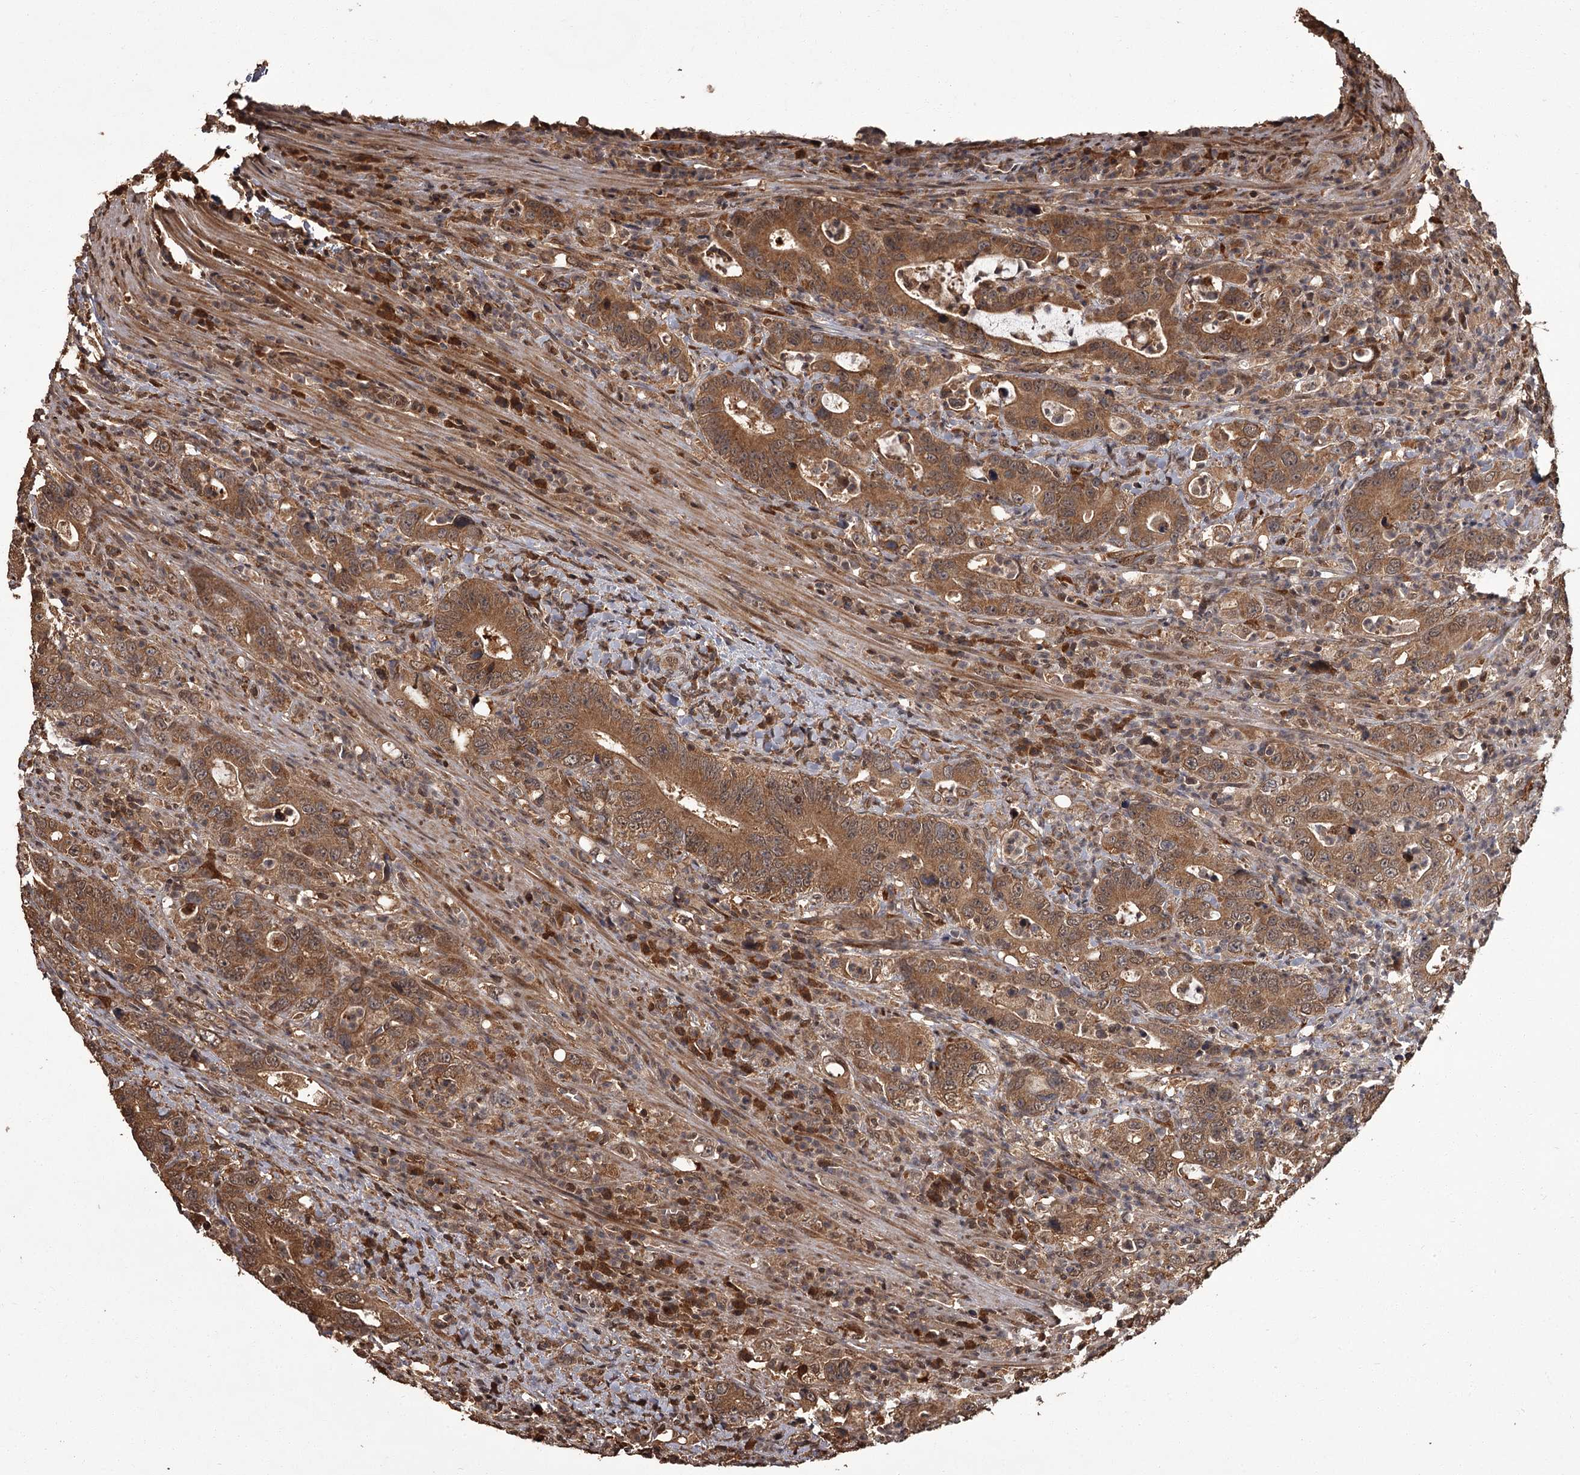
{"staining": {"intensity": "moderate", "quantity": ">75%", "location": "cytoplasmic/membranous"}, "tissue": "colorectal cancer", "cell_type": "Tumor cells", "image_type": "cancer", "snomed": [{"axis": "morphology", "description": "Adenocarcinoma, NOS"}, {"axis": "topography", "description": "Colon"}], "caption": "Human colorectal adenocarcinoma stained with a protein marker displays moderate staining in tumor cells.", "gene": "NPRL2", "patient": {"sex": "female", "age": 75}}